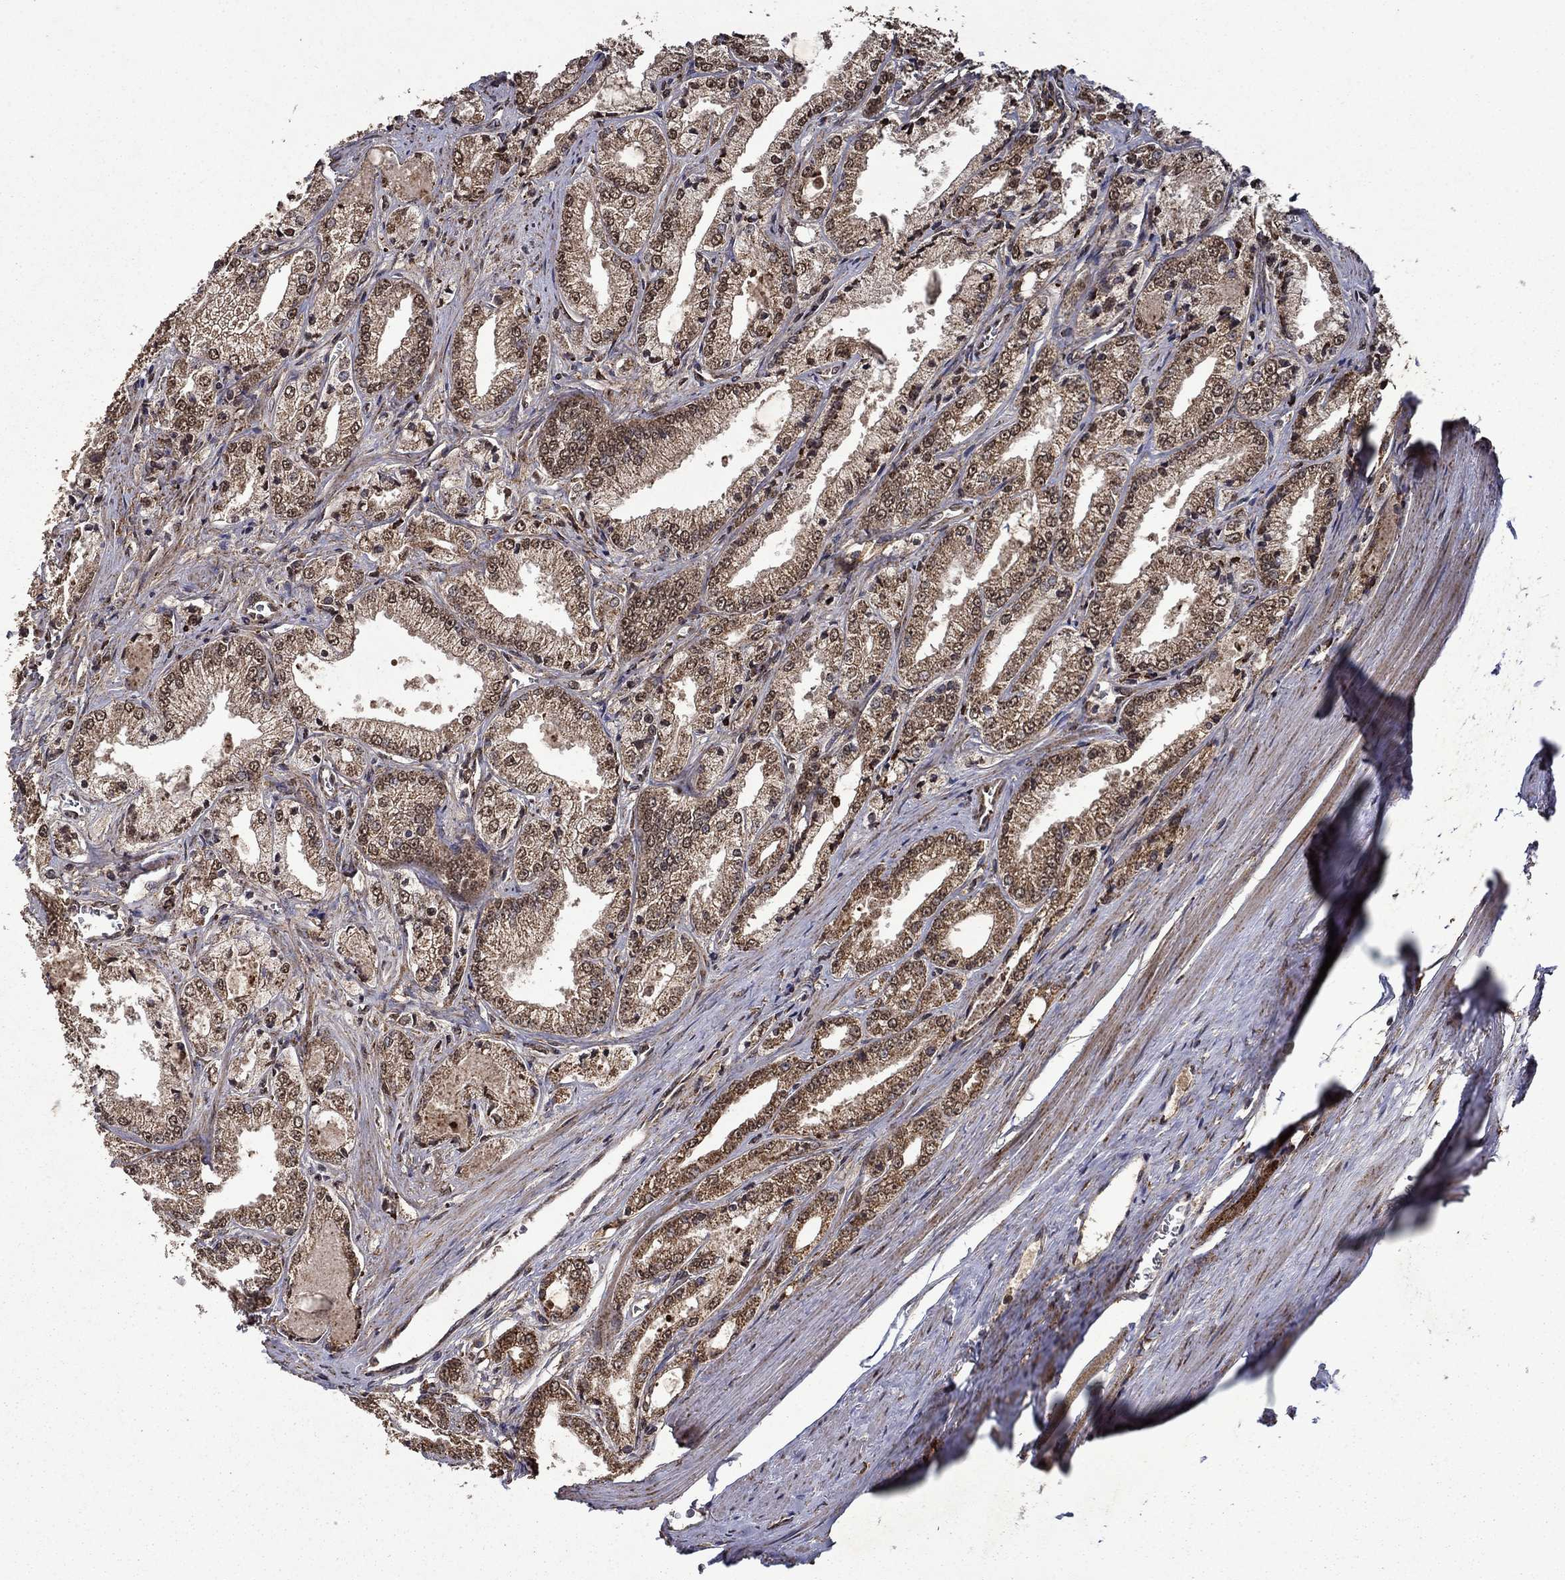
{"staining": {"intensity": "moderate", "quantity": ">75%", "location": "cytoplasmic/membranous,nuclear"}, "tissue": "prostate cancer", "cell_type": "Tumor cells", "image_type": "cancer", "snomed": [{"axis": "morphology", "description": "Adenocarcinoma, NOS"}, {"axis": "morphology", "description": "Adenocarcinoma, High grade"}, {"axis": "topography", "description": "Prostate"}], "caption": "Approximately >75% of tumor cells in human prostate cancer display moderate cytoplasmic/membranous and nuclear protein expression as visualized by brown immunohistochemical staining.", "gene": "ITM2B", "patient": {"sex": "male", "age": 70}}